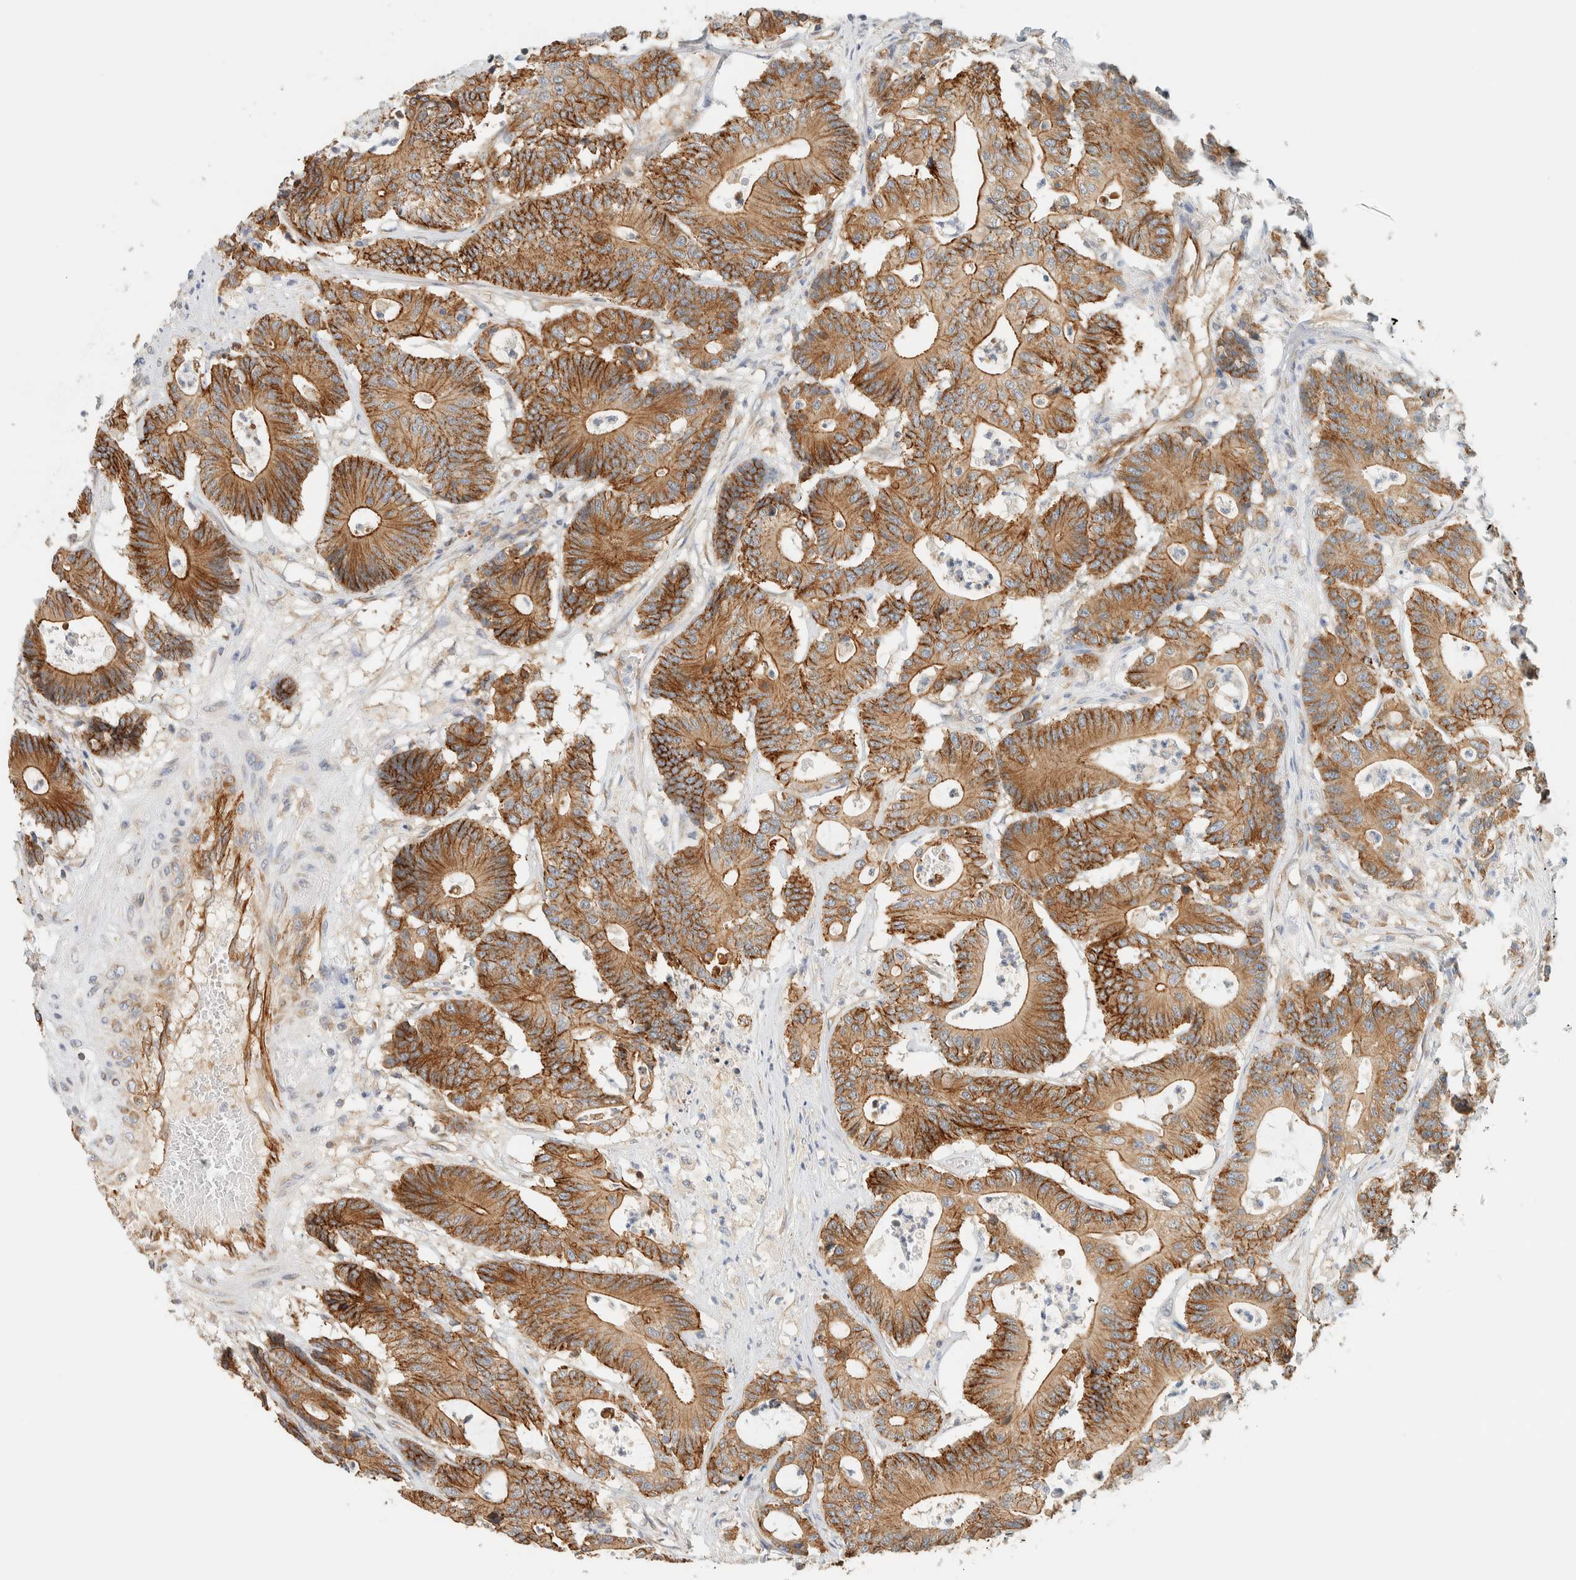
{"staining": {"intensity": "moderate", "quantity": ">75%", "location": "cytoplasmic/membranous"}, "tissue": "colorectal cancer", "cell_type": "Tumor cells", "image_type": "cancer", "snomed": [{"axis": "morphology", "description": "Adenocarcinoma, NOS"}, {"axis": "topography", "description": "Colon"}], "caption": "Protein analysis of colorectal adenocarcinoma tissue displays moderate cytoplasmic/membranous staining in approximately >75% of tumor cells.", "gene": "LIMA1", "patient": {"sex": "female", "age": 84}}